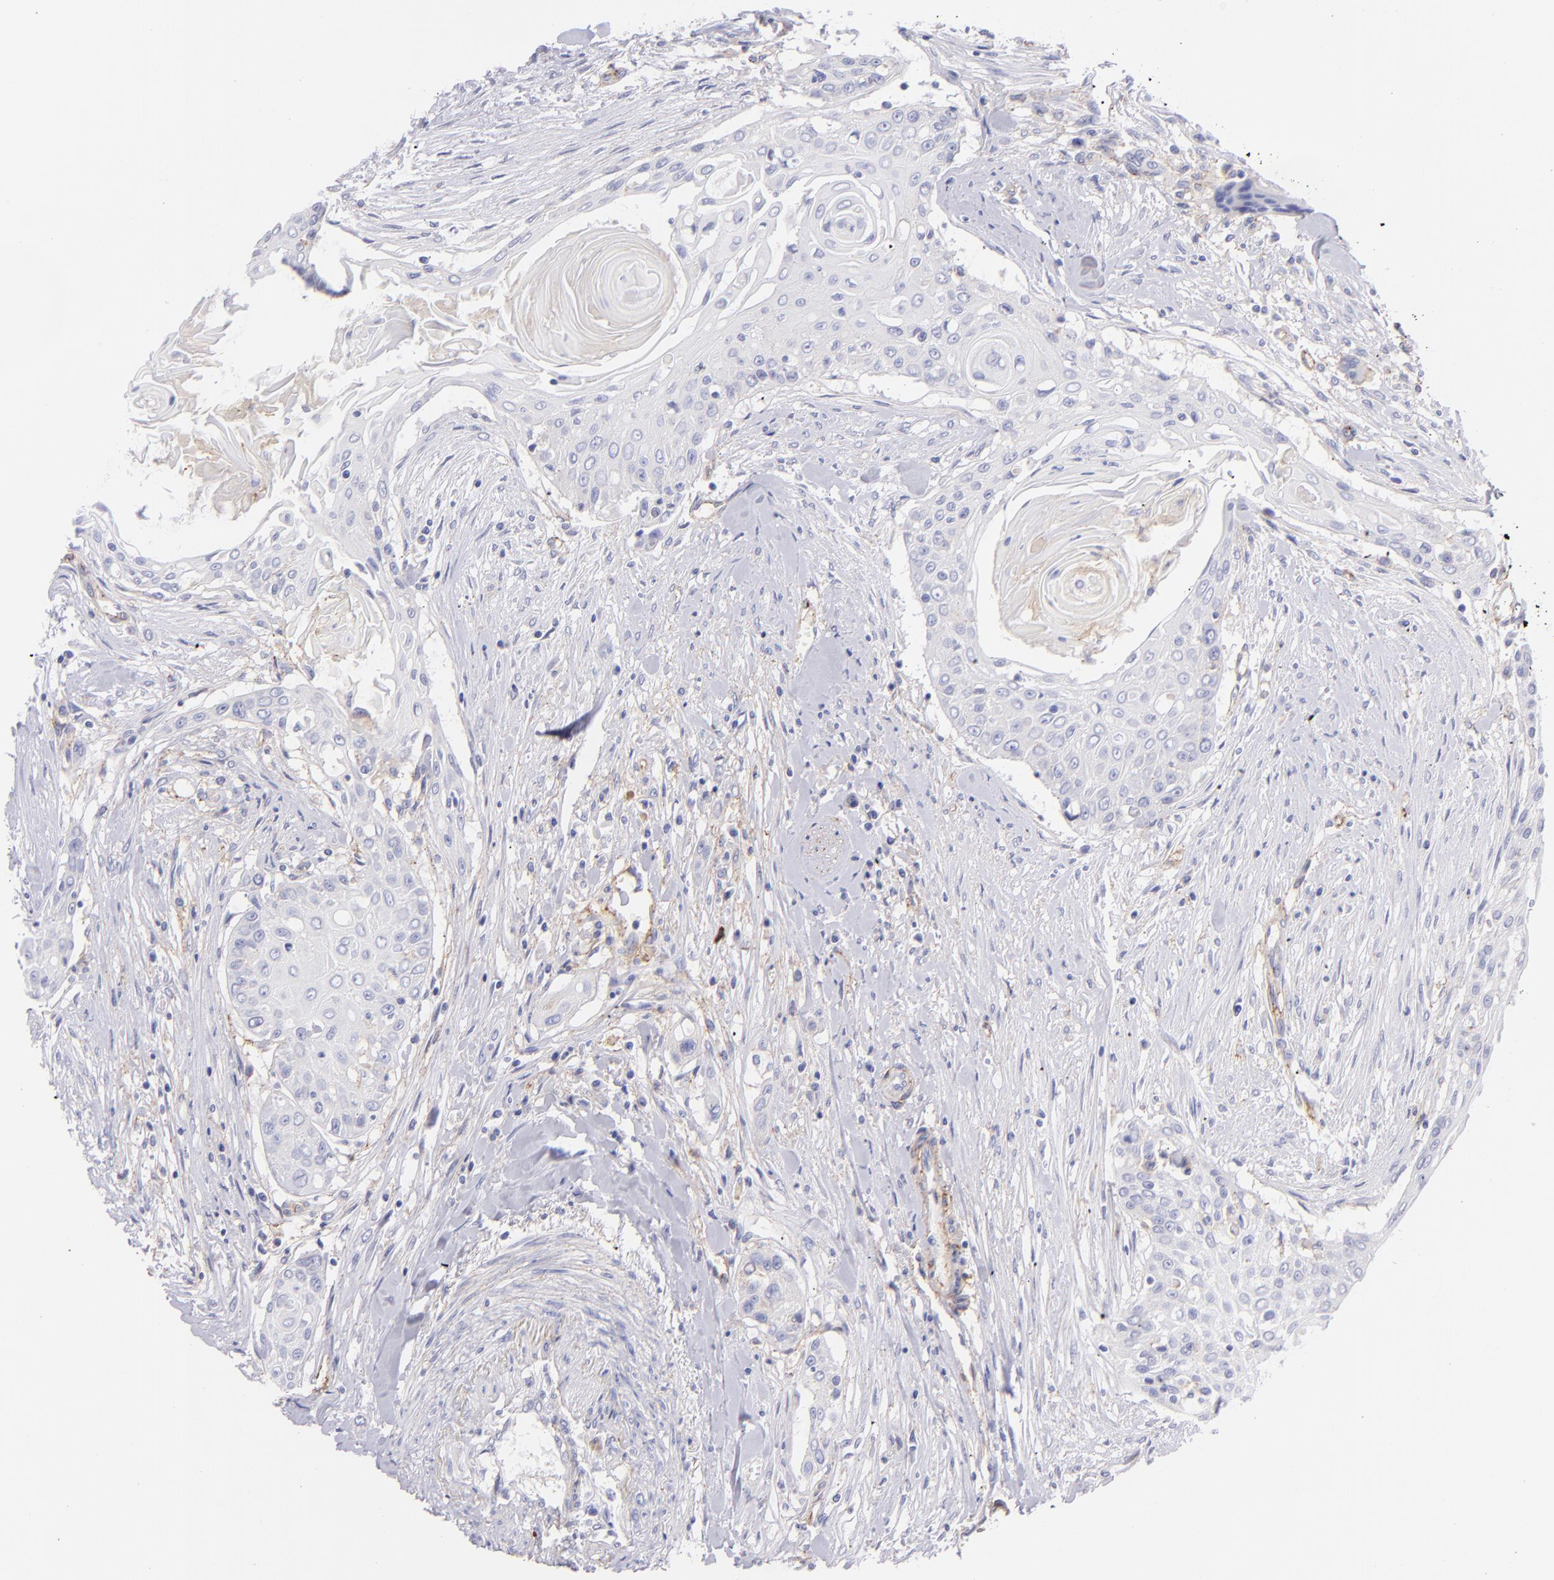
{"staining": {"intensity": "negative", "quantity": "none", "location": "none"}, "tissue": "head and neck cancer", "cell_type": "Tumor cells", "image_type": "cancer", "snomed": [{"axis": "morphology", "description": "Squamous cell carcinoma, NOS"}, {"axis": "morphology", "description": "Squamous cell carcinoma, metastatic, NOS"}, {"axis": "topography", "description": "Lymph node"}, {"axis": "topography", "description": "Salivary gland"}, {"axis": "topography", "description": "Head-Neck"}], "caption": "The histopathology image shows no significant expression in tumor cells of head and neck cancer (metastatic squamous cell carcinoma). (DAB (3,3'-diaminobenzidine) immunohistochemistry visualized using brightfield microscopy, high magnification).", "gene": "CD81", "patient": {"sex": "female", "age": 74}}